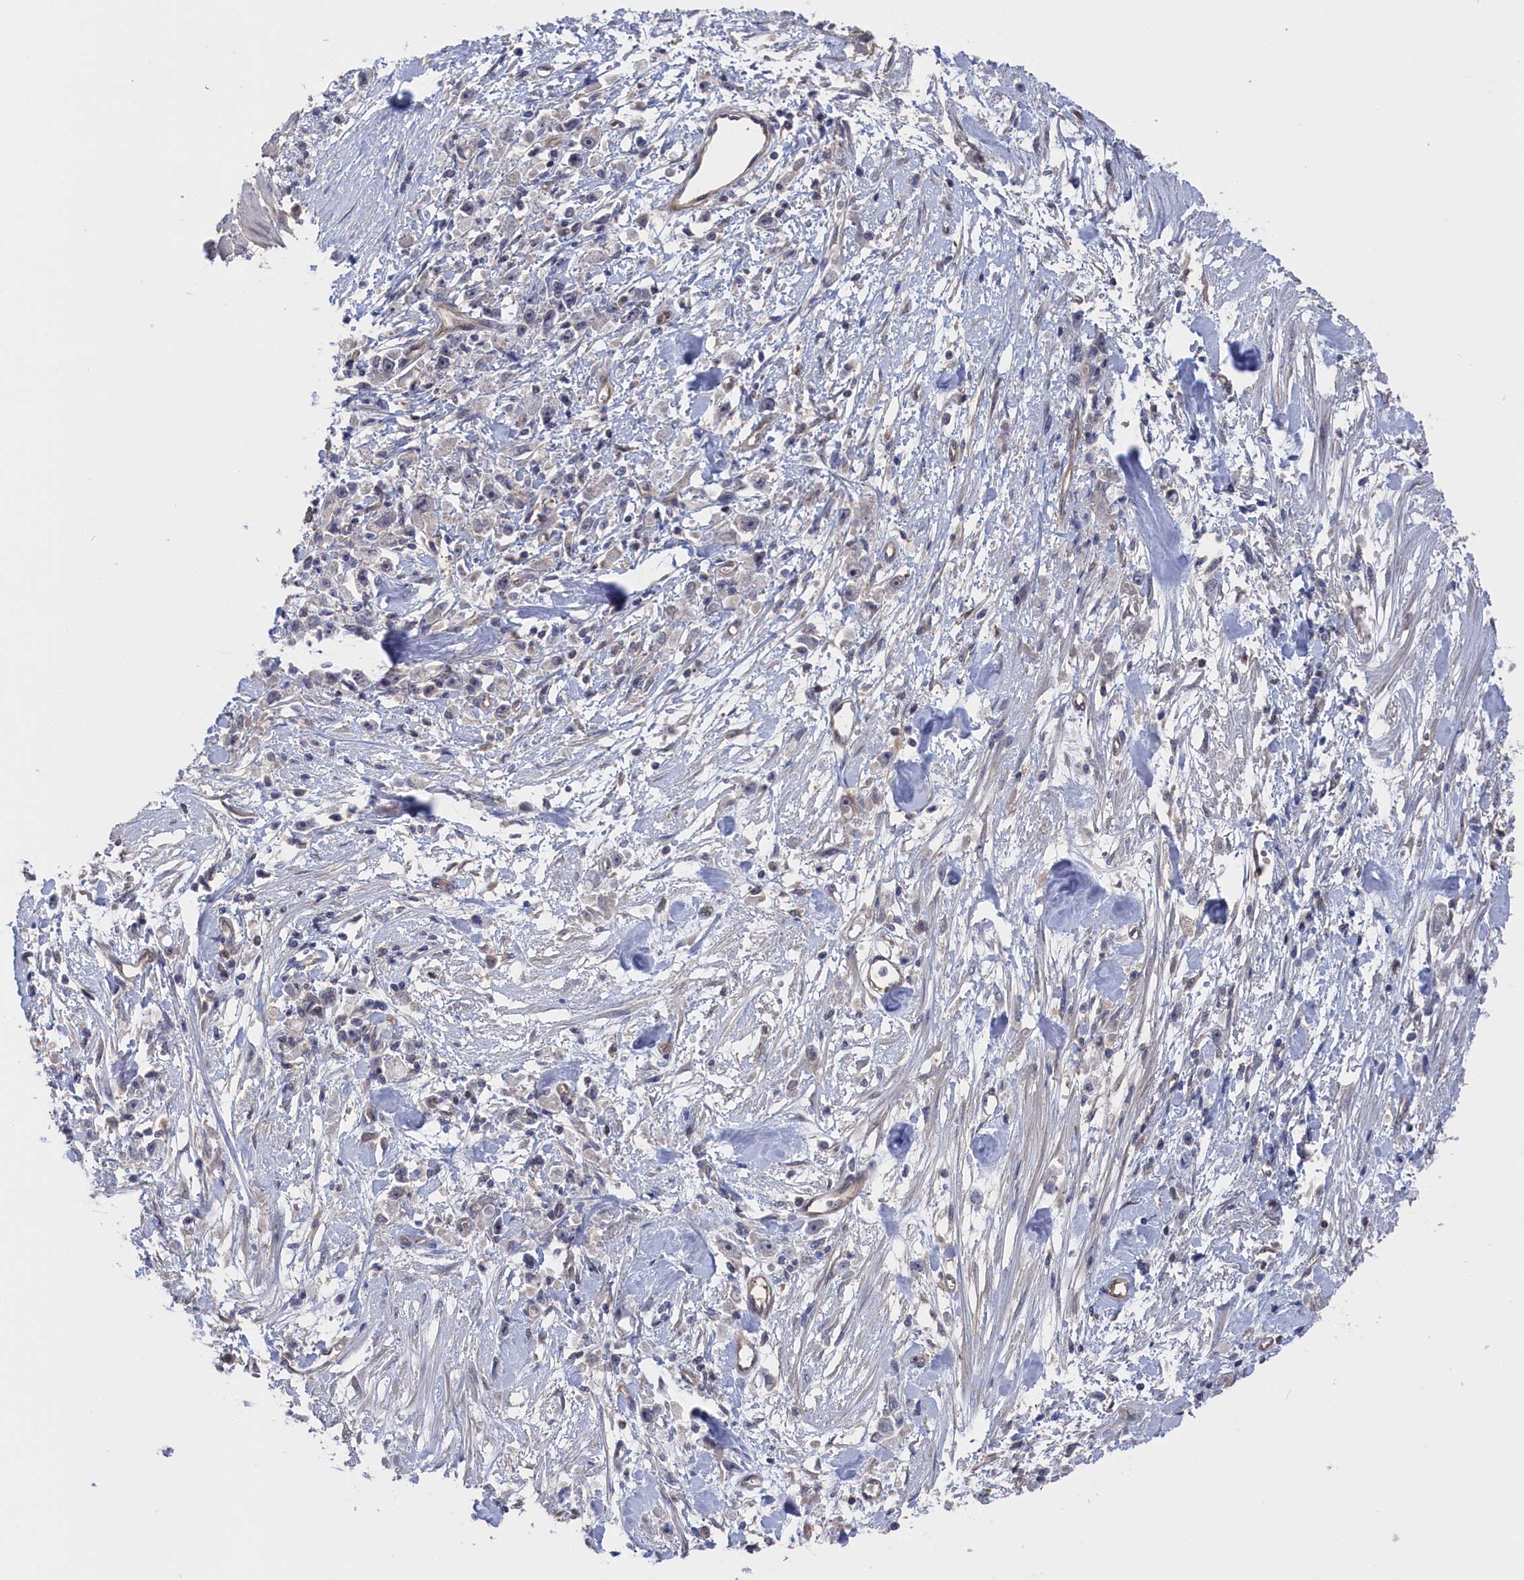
{"staining": {"intensity": "negative", "quantity": "none", "location": "none"}, "tissue": "stomach cancer", "cell_type": "Tumor cells", "image_type": "cancer", "snomed": [{"axis": "morphology", "description": "Adenocarcinoma, NOS"}, {"axis": "topography", "description": "Stomach"}], "caption": "A micrograph of human stomach cancer (adenocarcinoma) is negative for staining in tumor cells.", "gene": "NUTF2", "patient": {"sex": "female", "age": 59}}